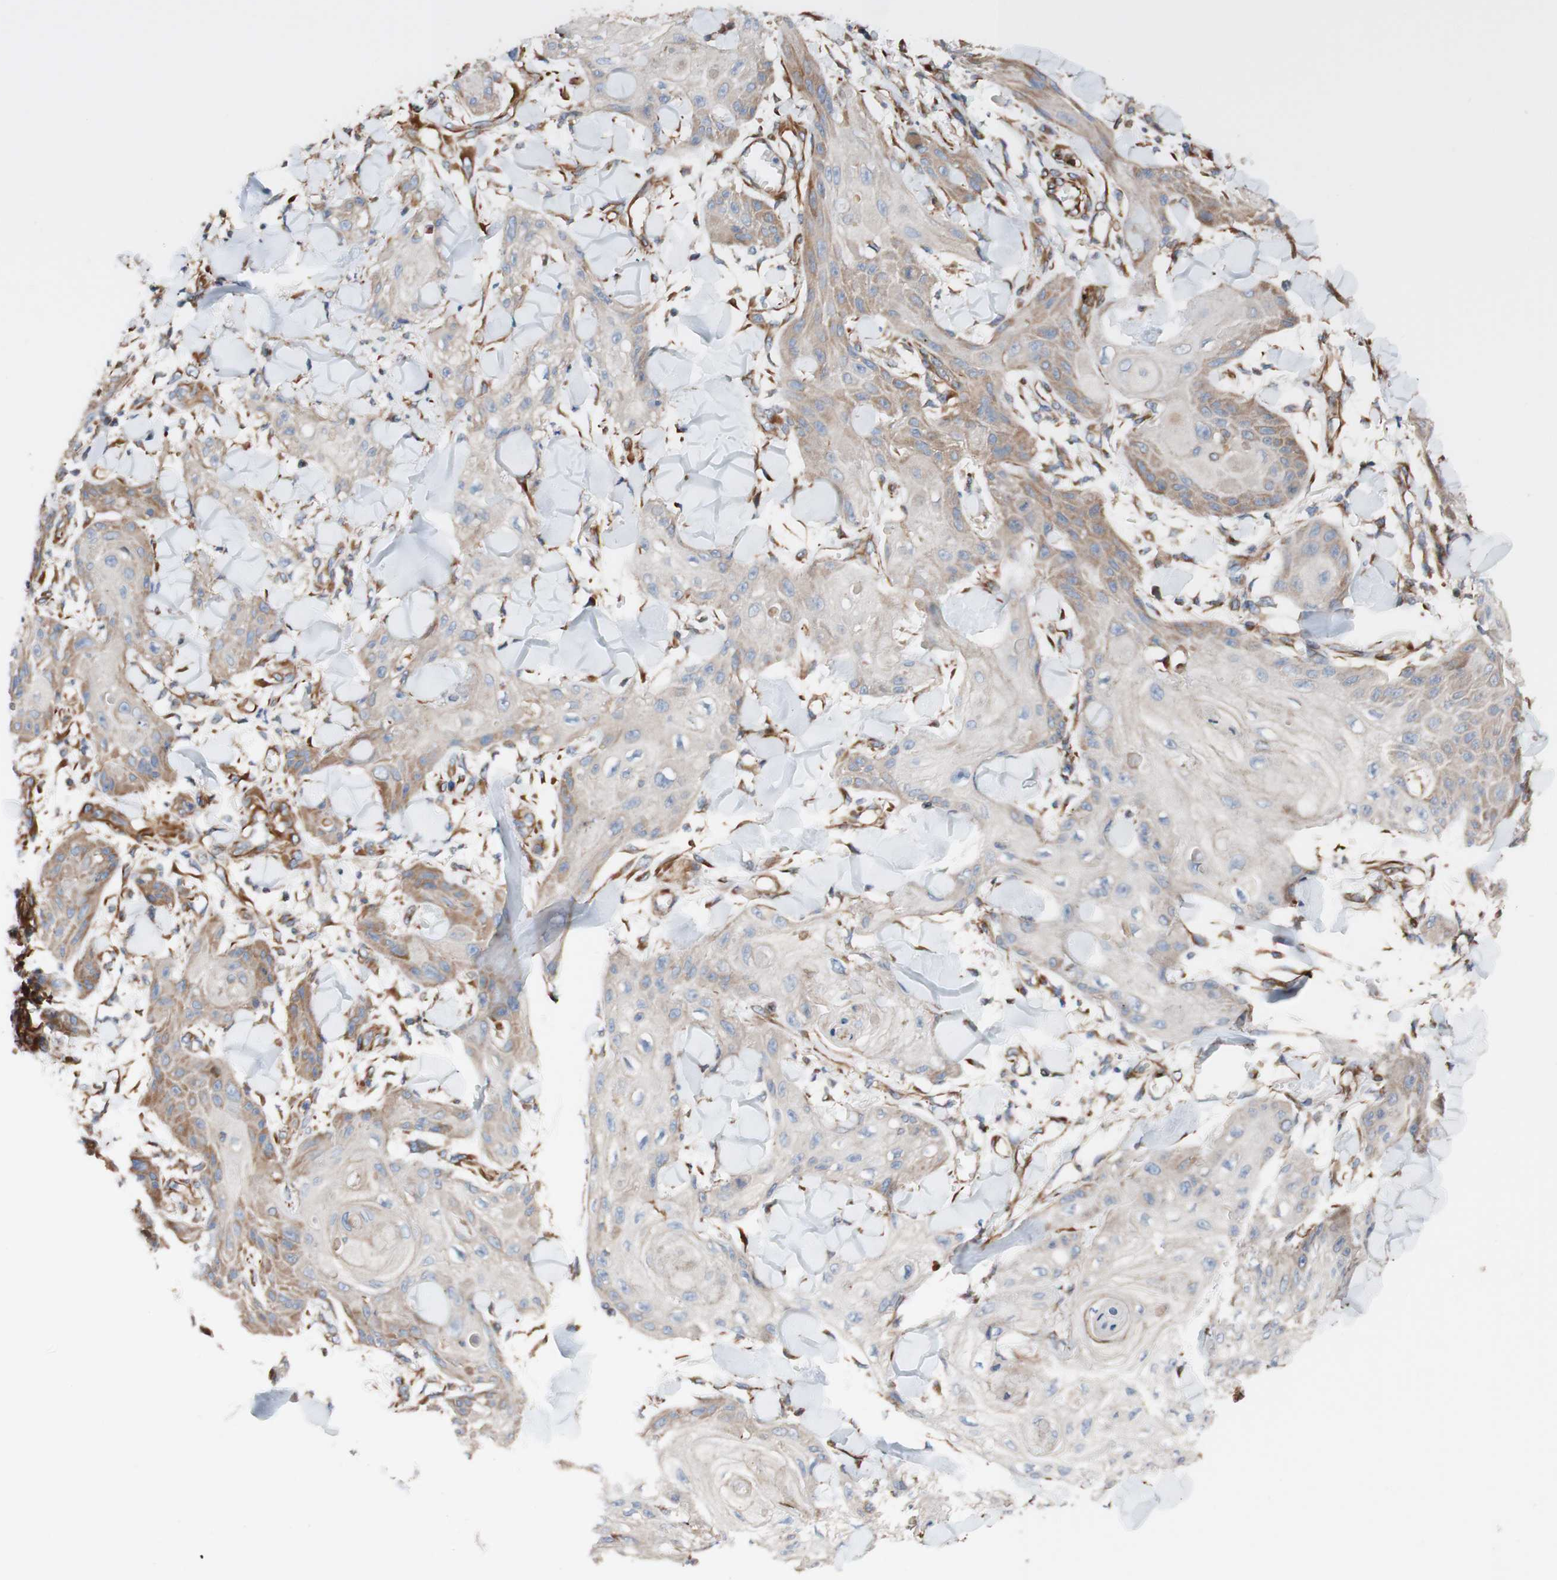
{"staining": {"intensity": "weak", "quantity": ">75%", "location": "cytoplasmic/membranous"}, "tissue": "skin cancer", "cell_type": "Tumor cells", "image_type": "cancer", "snomed": [{"axis": "morphology", "description": "Squamous cell carcinoma, NOS"}, {"axis": "topography", "description": "Skin"}], "caption": "Skin squamous cell carcinoma stained for a protein demonstrates weak cytoplasmic/membranous positivity in tumor cells. (IHC, brightfield microscopy, high magnification).", "gene": "C1orf43", "patient": {"sex": "male", "age": 74}}